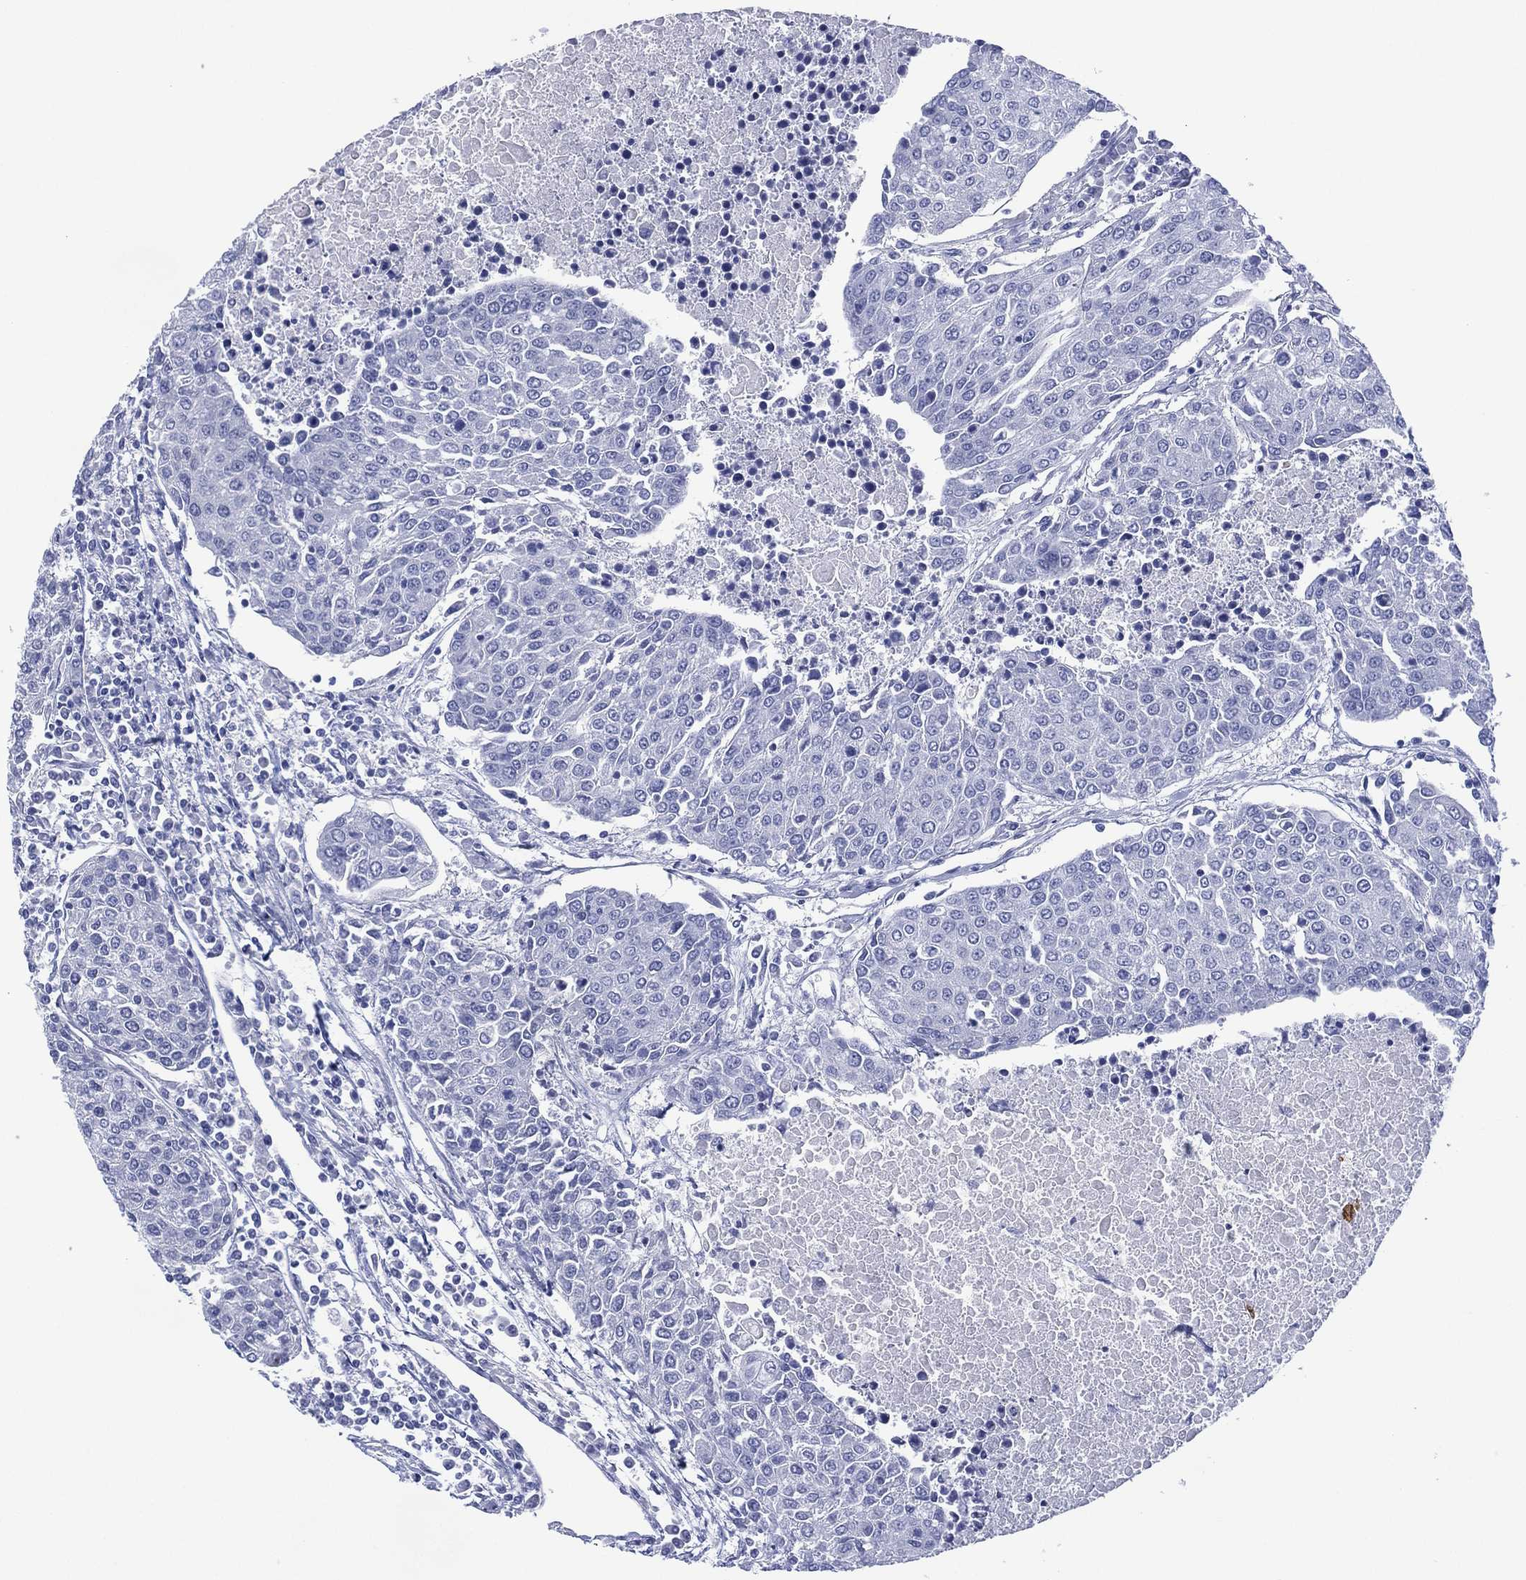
{"staining": {"intensity": "negative", "quantity": "none", "location": "none"}, "tissue": "urothelial cancer", "cell_type": "Tumor cells", "image_type": "cancer", "snomed": [{"axis": "morphology", "description": "Urothelial carcinoma, High grade"}, {"axis": "topography", "description": "Urinary bladder"}], "caption": "This is an IHC histopathology image of urothelial cancer. There is no expression in tumor cells.", "gene": "DSG1", "patient": {"sex": "female", "age": 85}}